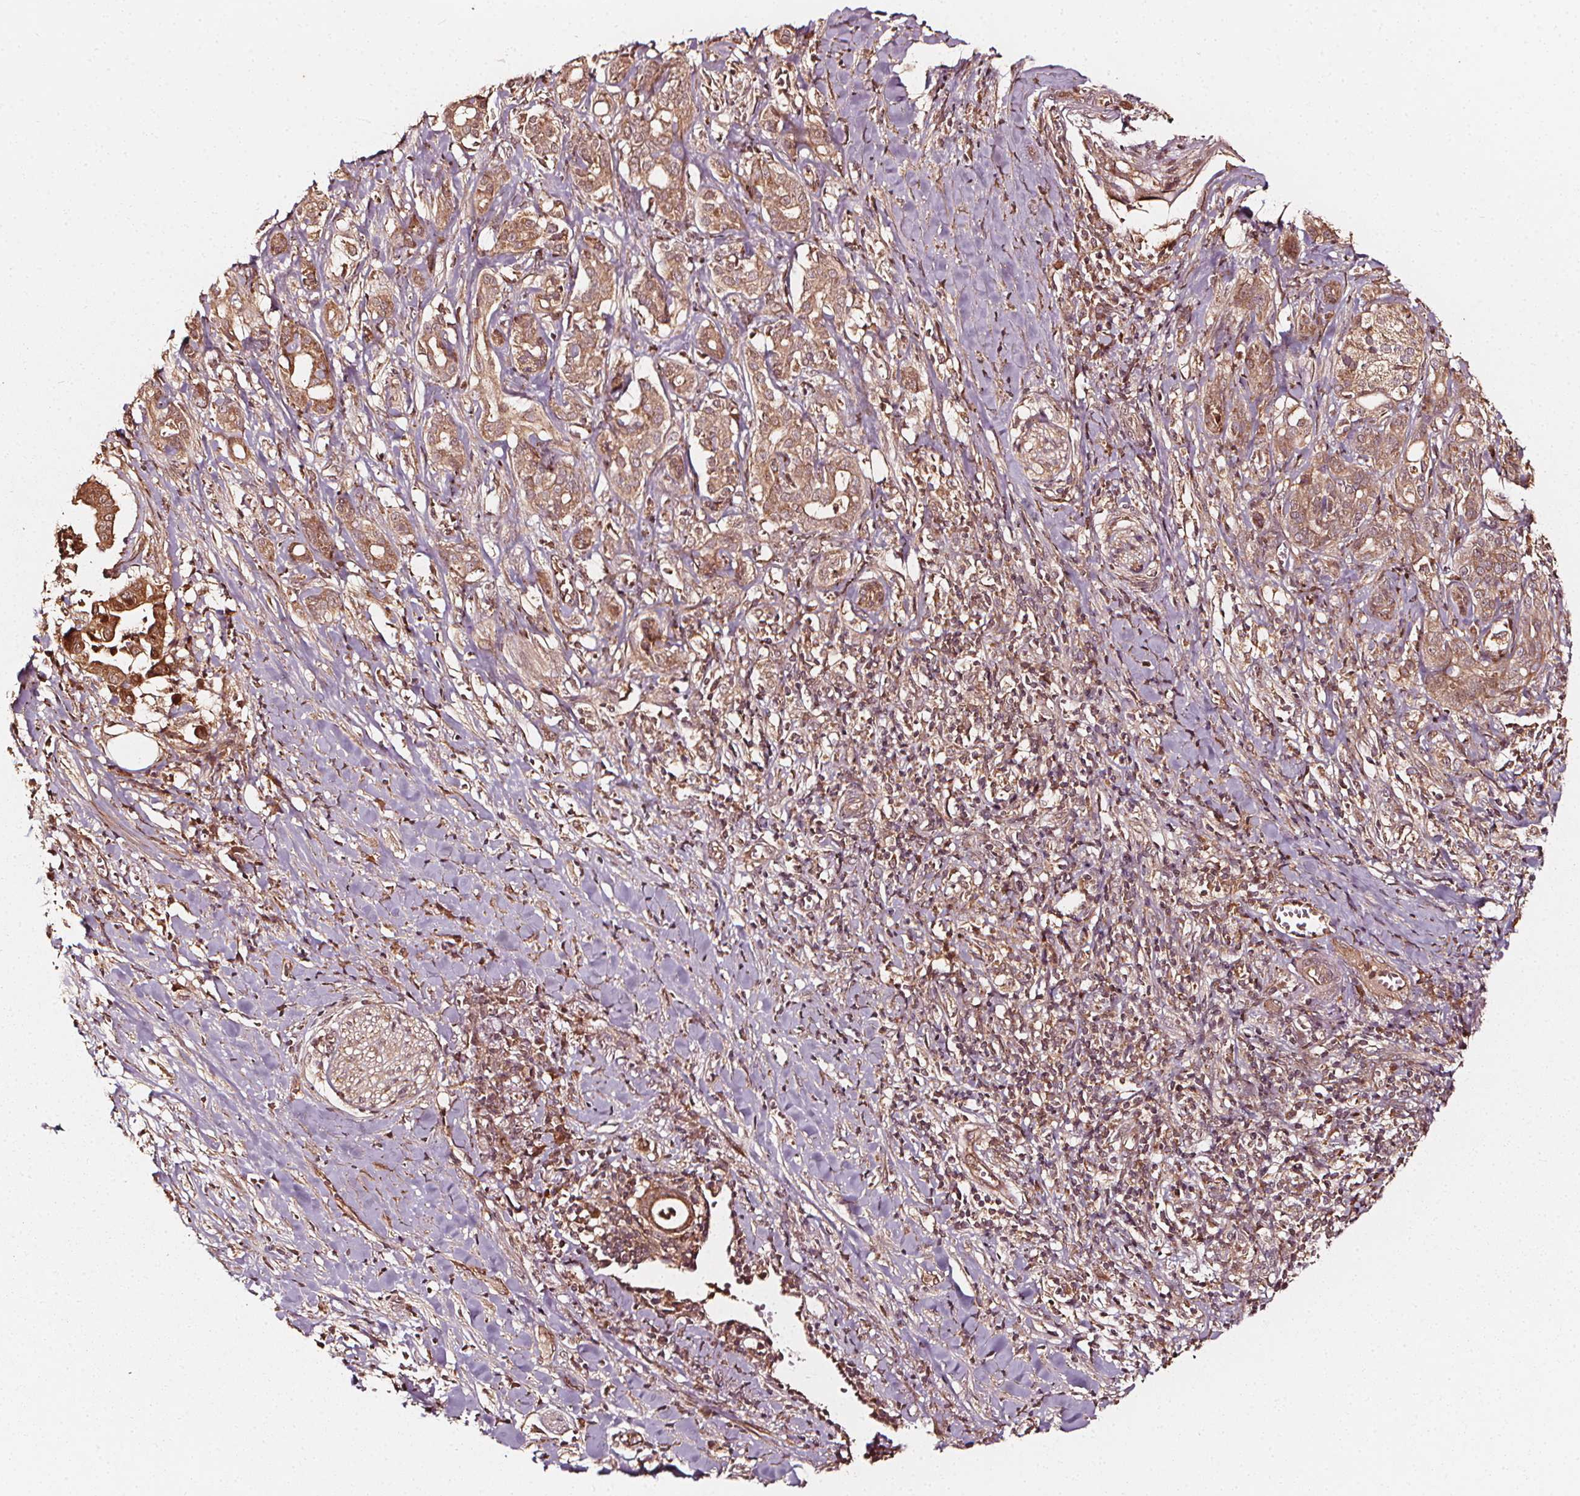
{"staining": {"intensity": "weak", "quantity": ">75%", "location": "cytoplasmic/membranous"}, "tissue": "pancreatic cancer", "cell_type": "Tumor cells", "image_type": "cancer", "snomed": [{"axis": "morphology", "description": "Adenocarcinoma, NOS"}, {"axis": "topography", "description": "Pancreas"}], "caption": "Pancreatic cancer (adenocarcinoma) tissue reveals weak cytoplasmic/membranous expression in approximately >75% of tumor cells, visualized by immunohistochemistry.", "gene": "NPC1", "patient": {"sex": "male", "age": 61}}